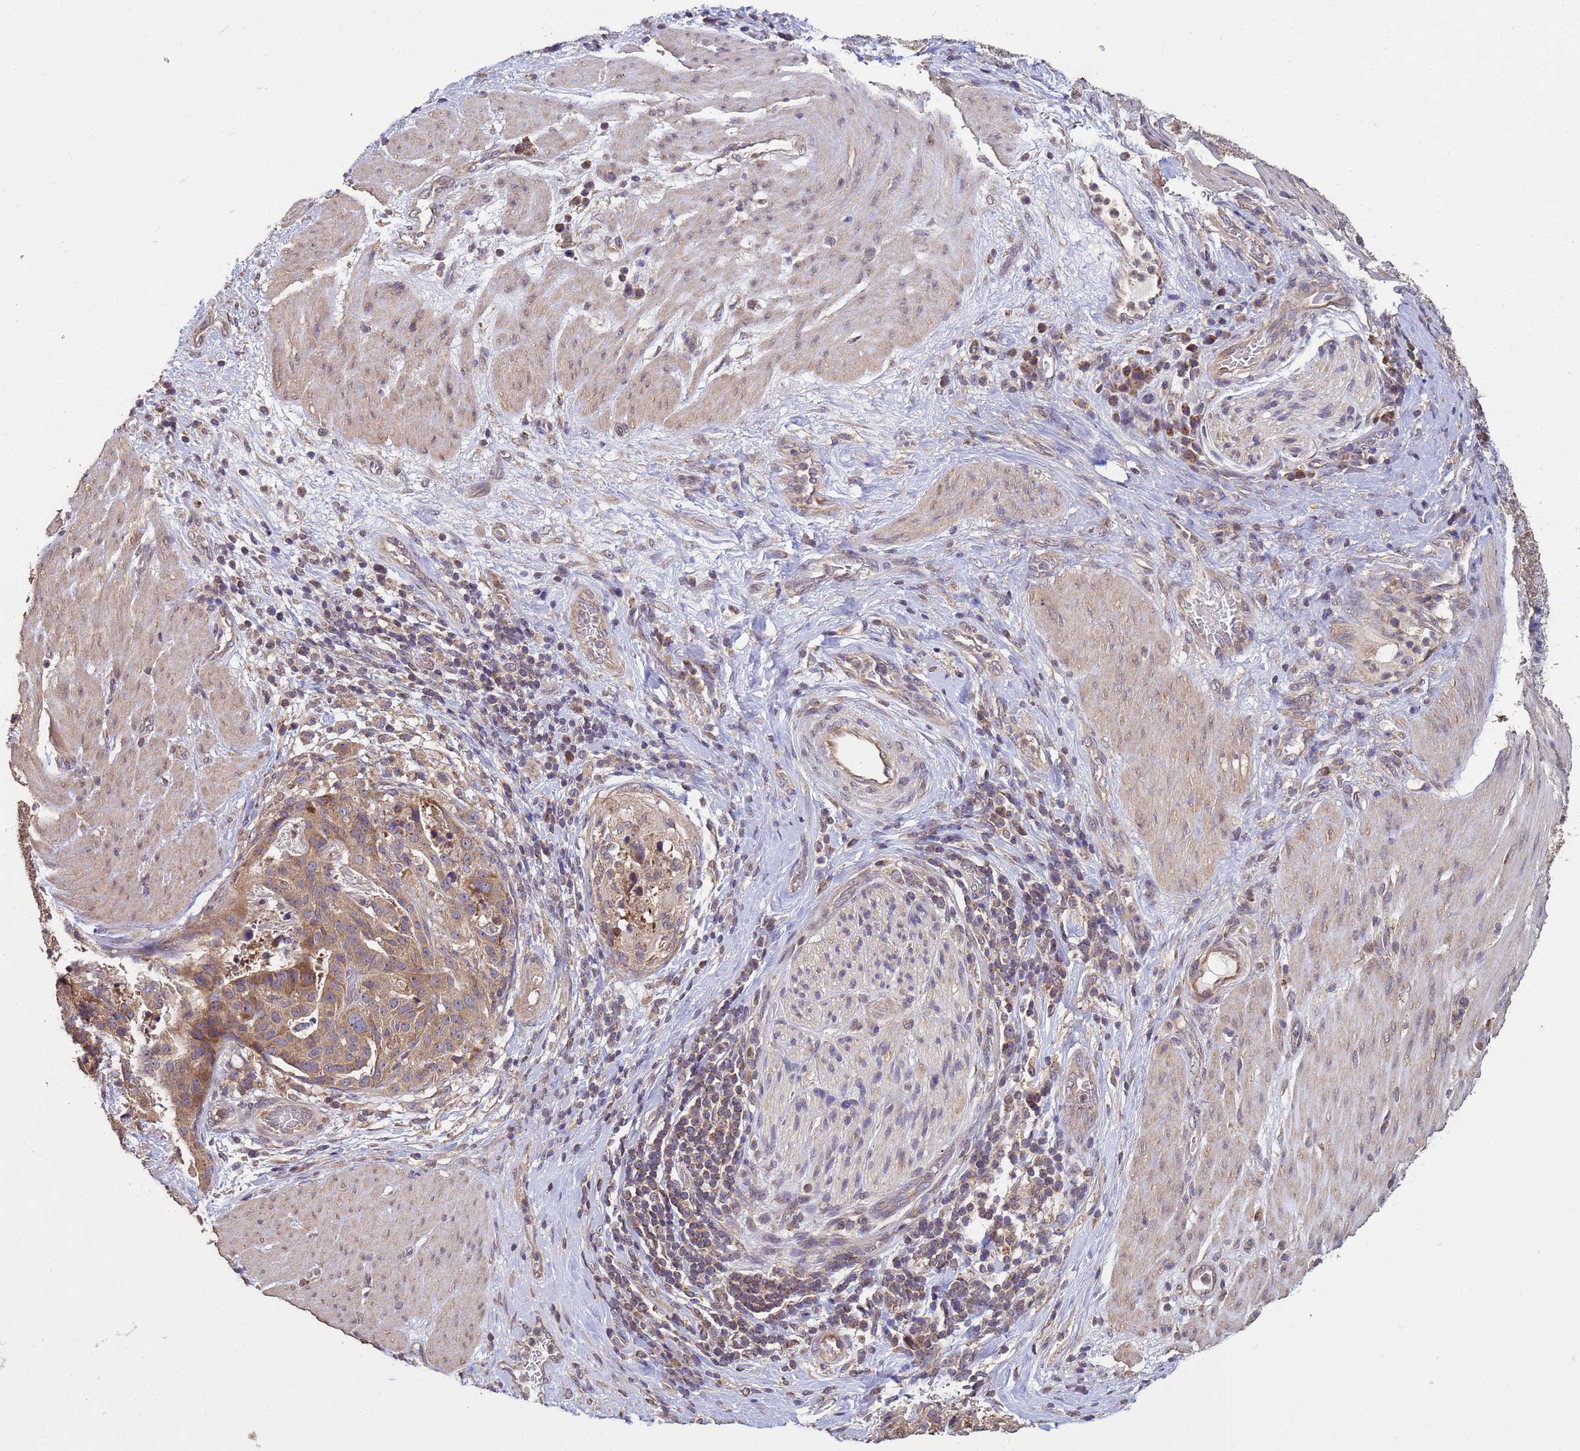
{"staining": {"intensity": "moderate", "quantity": ">75%", "location": "cytoplasmic/membranous"}, "tissue": "stomach cancer", "cell_type": "Tumor cells", "image_type": "cancer", "snomed": [{"axis": "morphology", "description": "Adenocarcinoma, NOS"}, {"axis": "topography", "description": "Stomach"}], "caption": "An immunohistochemistry photomicrograph of tumor tissue is shown. Protein staining in brown labels moderate cytoplasmic/membranous positivity in adenocarcinoma (stomach) within tumor cells.", "gene": "P2RX7", "patient": {"sex": "male", "age": 48}}